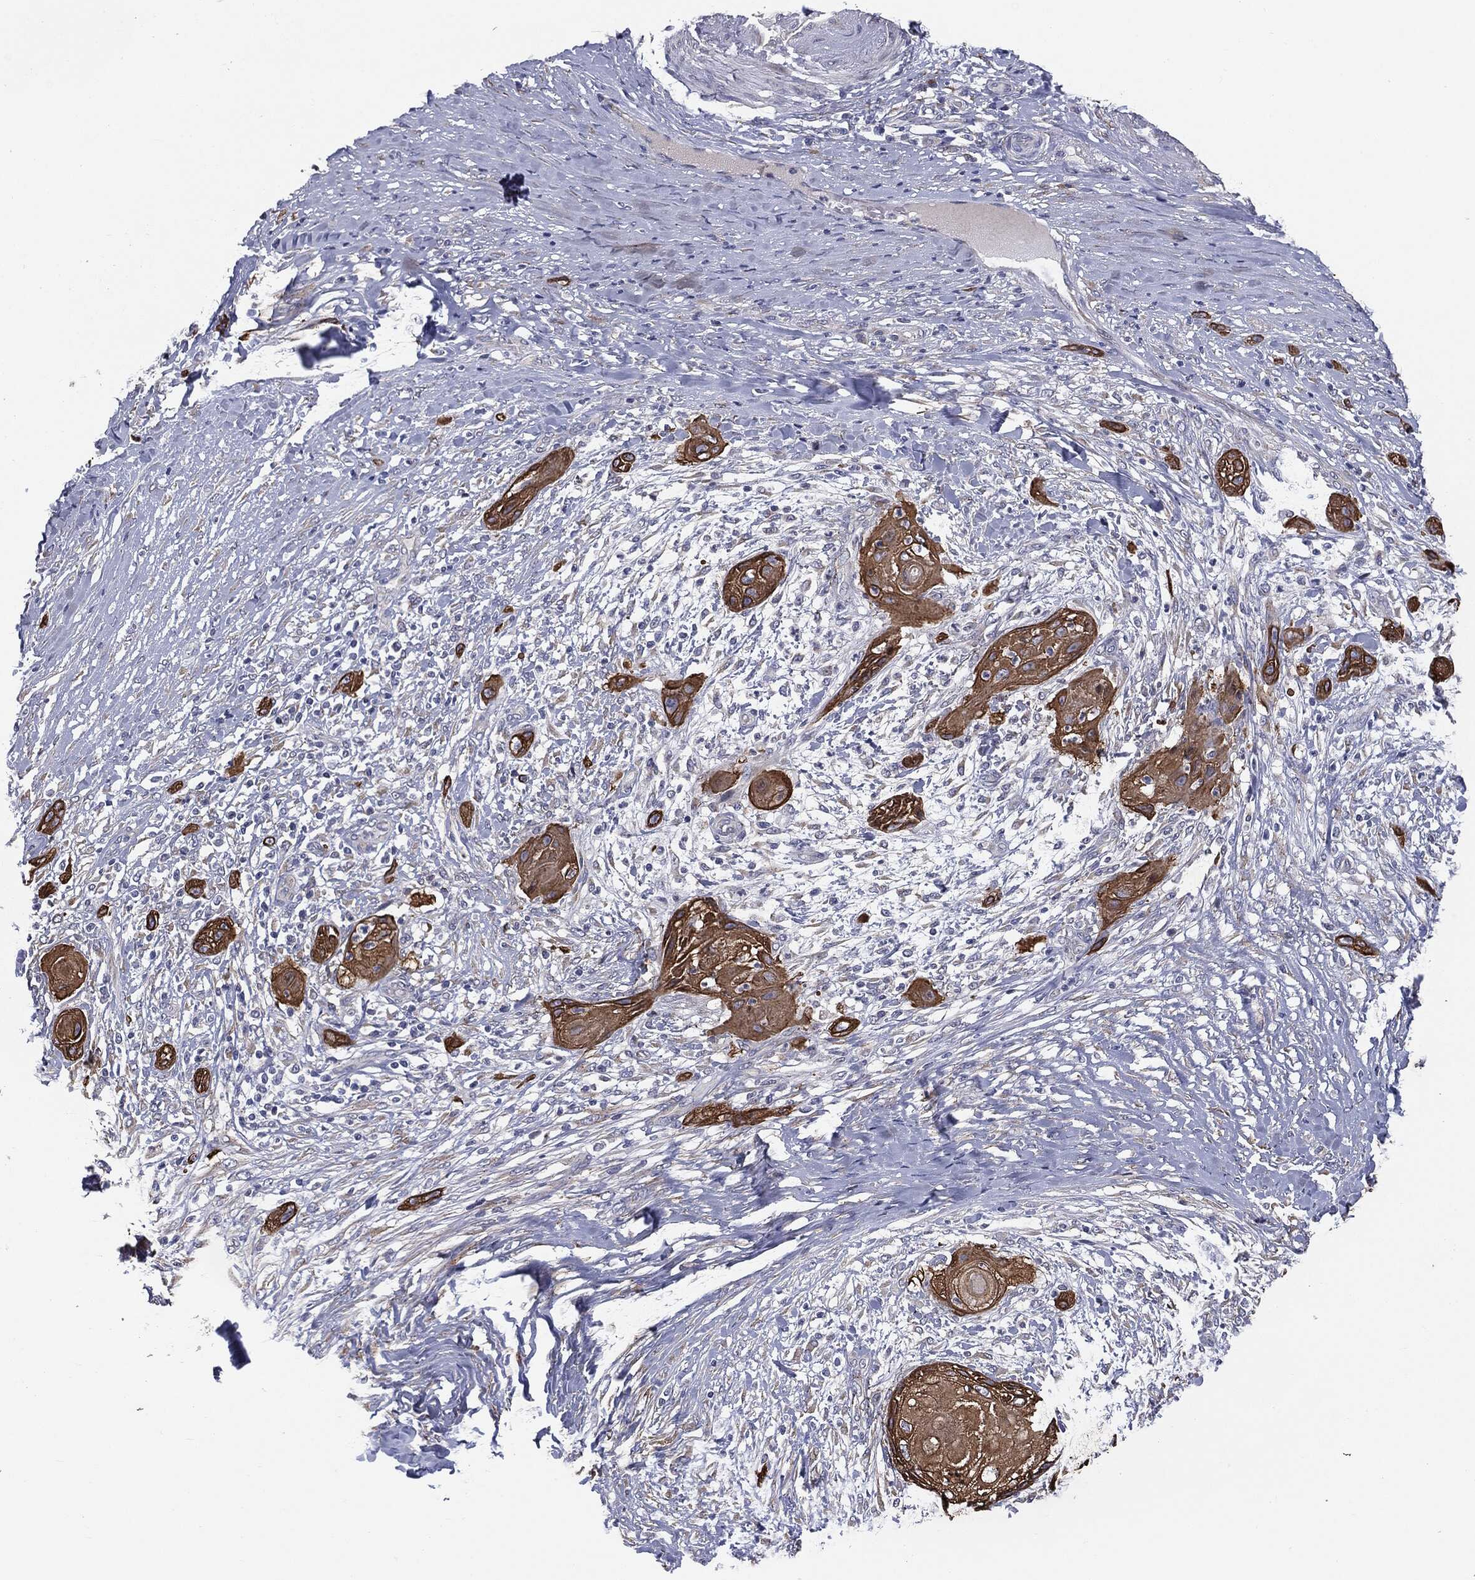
{"staining": {"intensity": "strong", "quantity": ">75%", "location": "cytoplasmic/membranous"}, "tissue": "skin cancer", "cell_type": "Tumor cells", "image_type": "cancer", "snomed": [{"axis": "morphology", "description": "Squamous cell carcinoma, NOS"}, {"axis": "topography", "description": "Skin"}], "caption": "Immunohistochemistry image of human skin cancer (squamous cell carcinoma) stained for a protein (brown), which demonstrates high levels of strong cytoplasmic/membranous staining in approximately >75% of tumor cells.", "gene": "KRT5", "patient": {"sex": "male", "age": 62}}